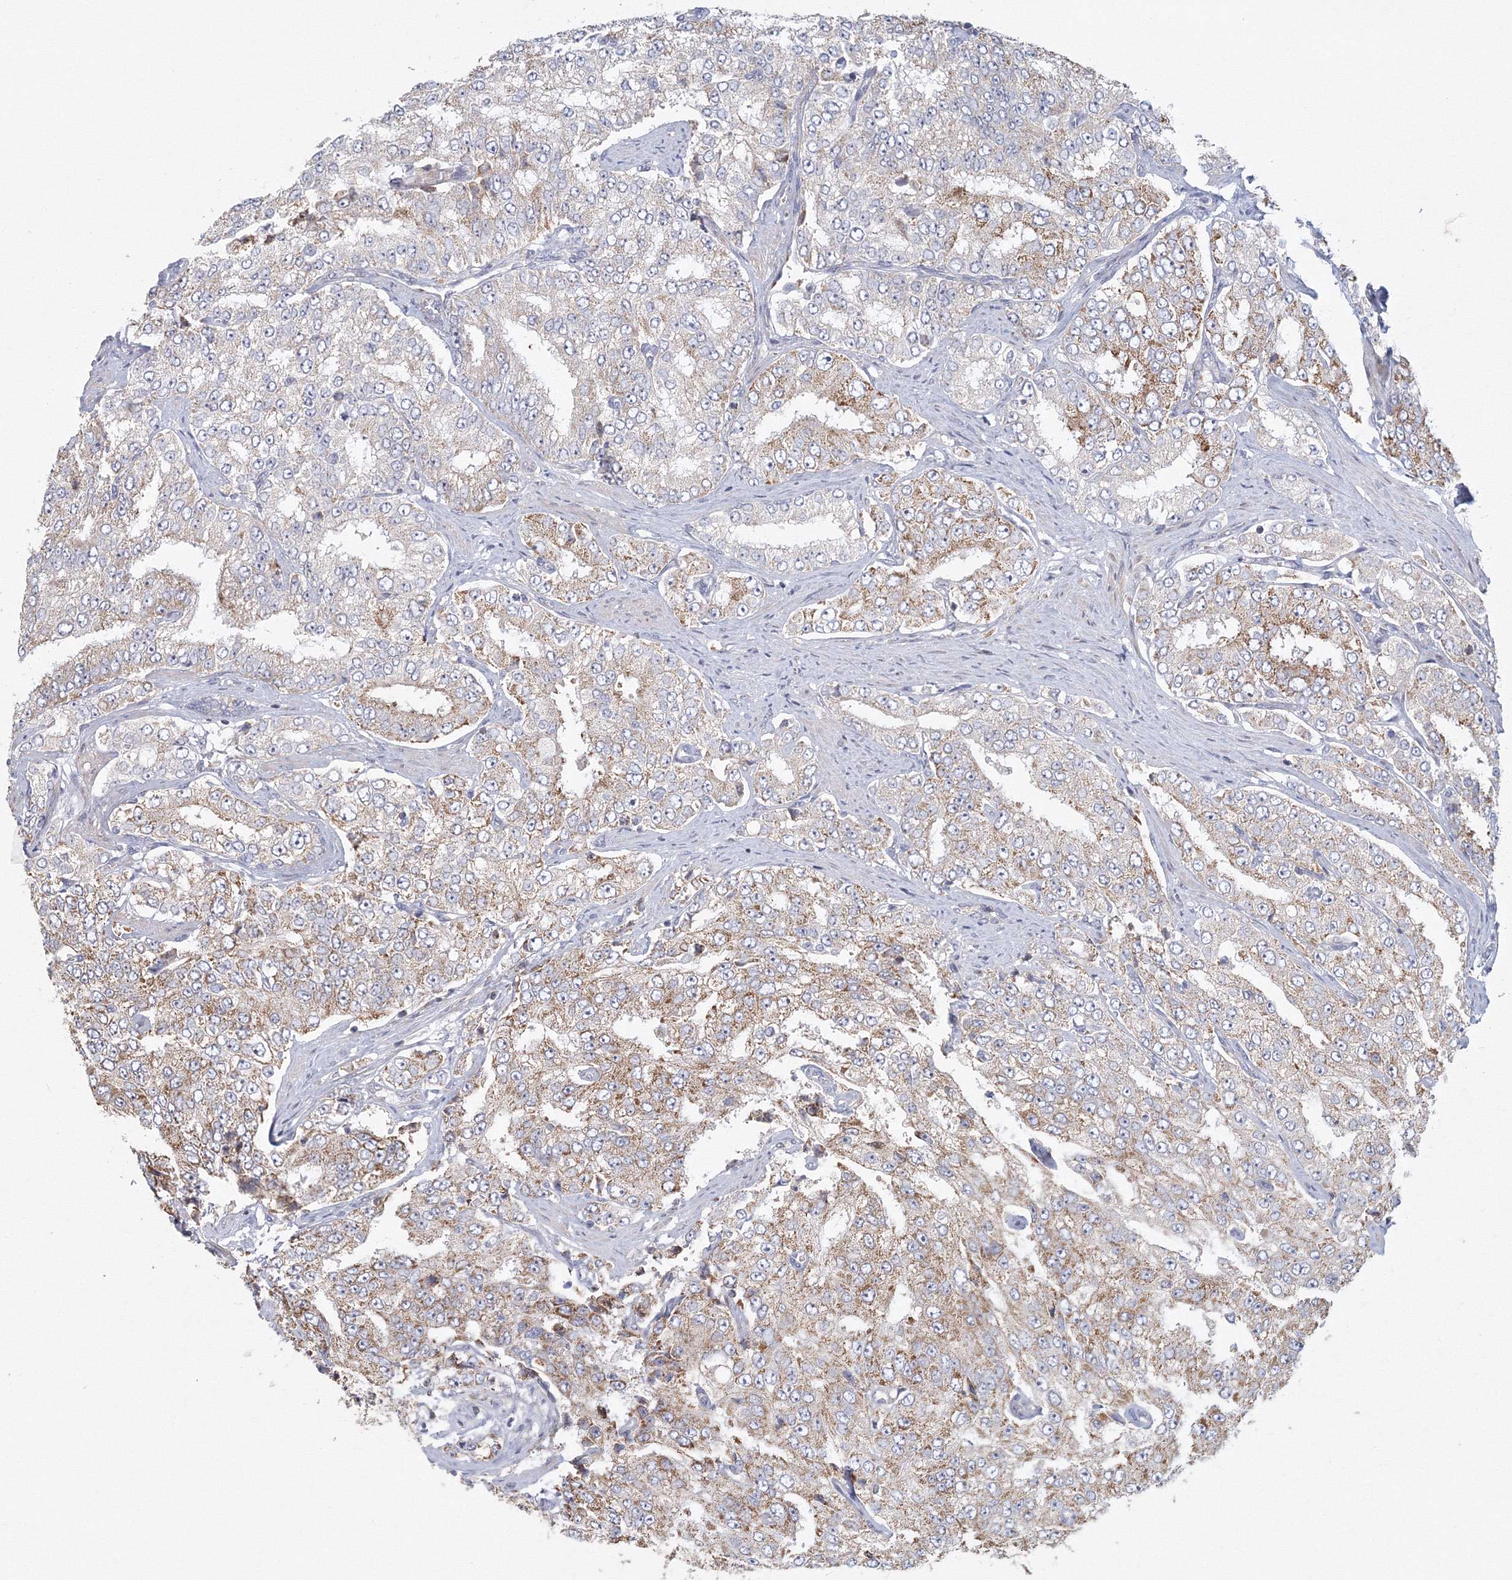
{"staining": {"intensity": "moderate", "quantity": ">75%", "location": "cytoplasmic/membranous"}, "tissue": "prostate cancer", "cell_type": "Tumor cells", "image_type": "cancer", "snomed": [{"axis": "morphology", "description": "Adenocarcinoma, High grade"}, {"axis": "topography", "description": "Prostate"}], "caption": "Protein staining displays moderate cytoplasmic/membranous positivity in approximately >75% of tumor cells in high-grade adenocarcinoma (prostate). The staining is performed using DAB brown chromogen to label protein expression. The nuclei are counter-stained blue using hematoxylin.", "gene": "GRPEL1", "patient": {"sex": "male", "age": 58}}